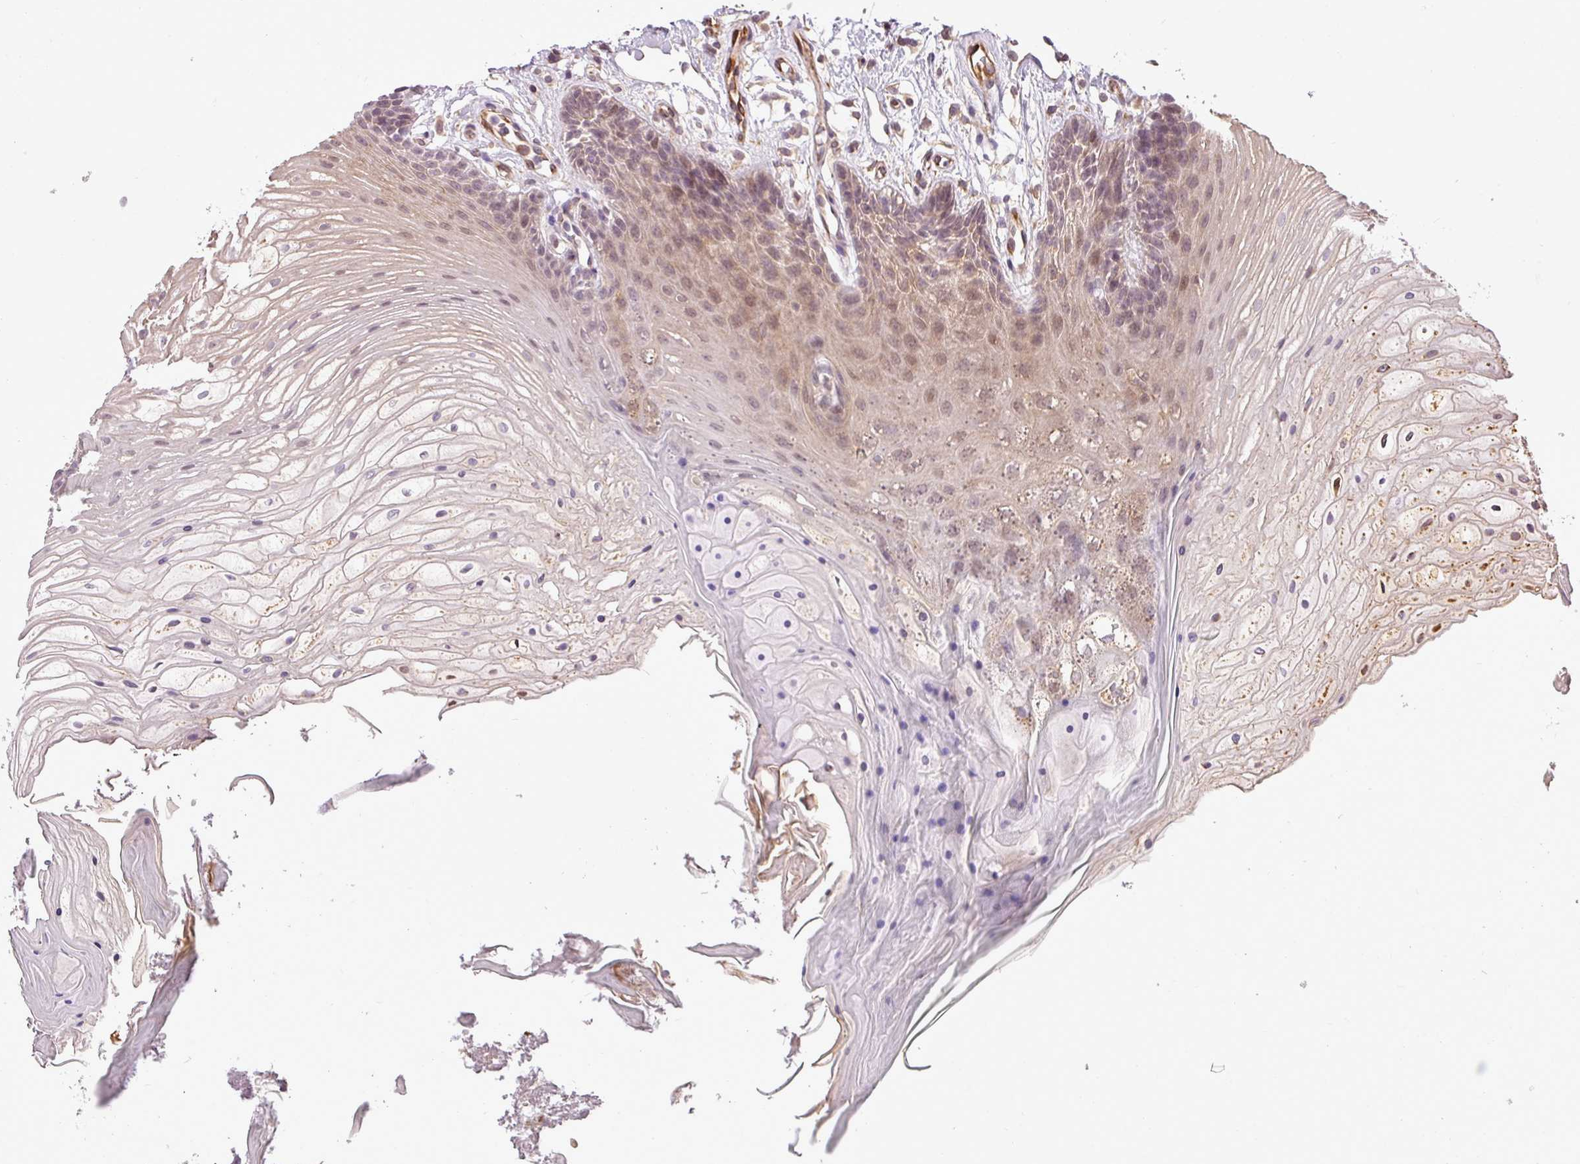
{"staining": {"intensity": "weak", "quantity": "25%-75%", "location": "cytoplasmic/membranous"}, "tissue": "oral mucosa", "cell_type": "Squamous epithelial cells", "image_type": "normal", "snomed": [{"axis": "morphology", "description": "Normal tissue, NOS"}, {"axis": "topography", "description": "Oral tissue"}], "caption": "The immunohistochemical stain labels weak cytoplasmic/membranous staining in squamous epithelial cells of unremarkable oral mucosa.", "gene": "PDRG1", "patient": {"sex": "female", "age": 80}}